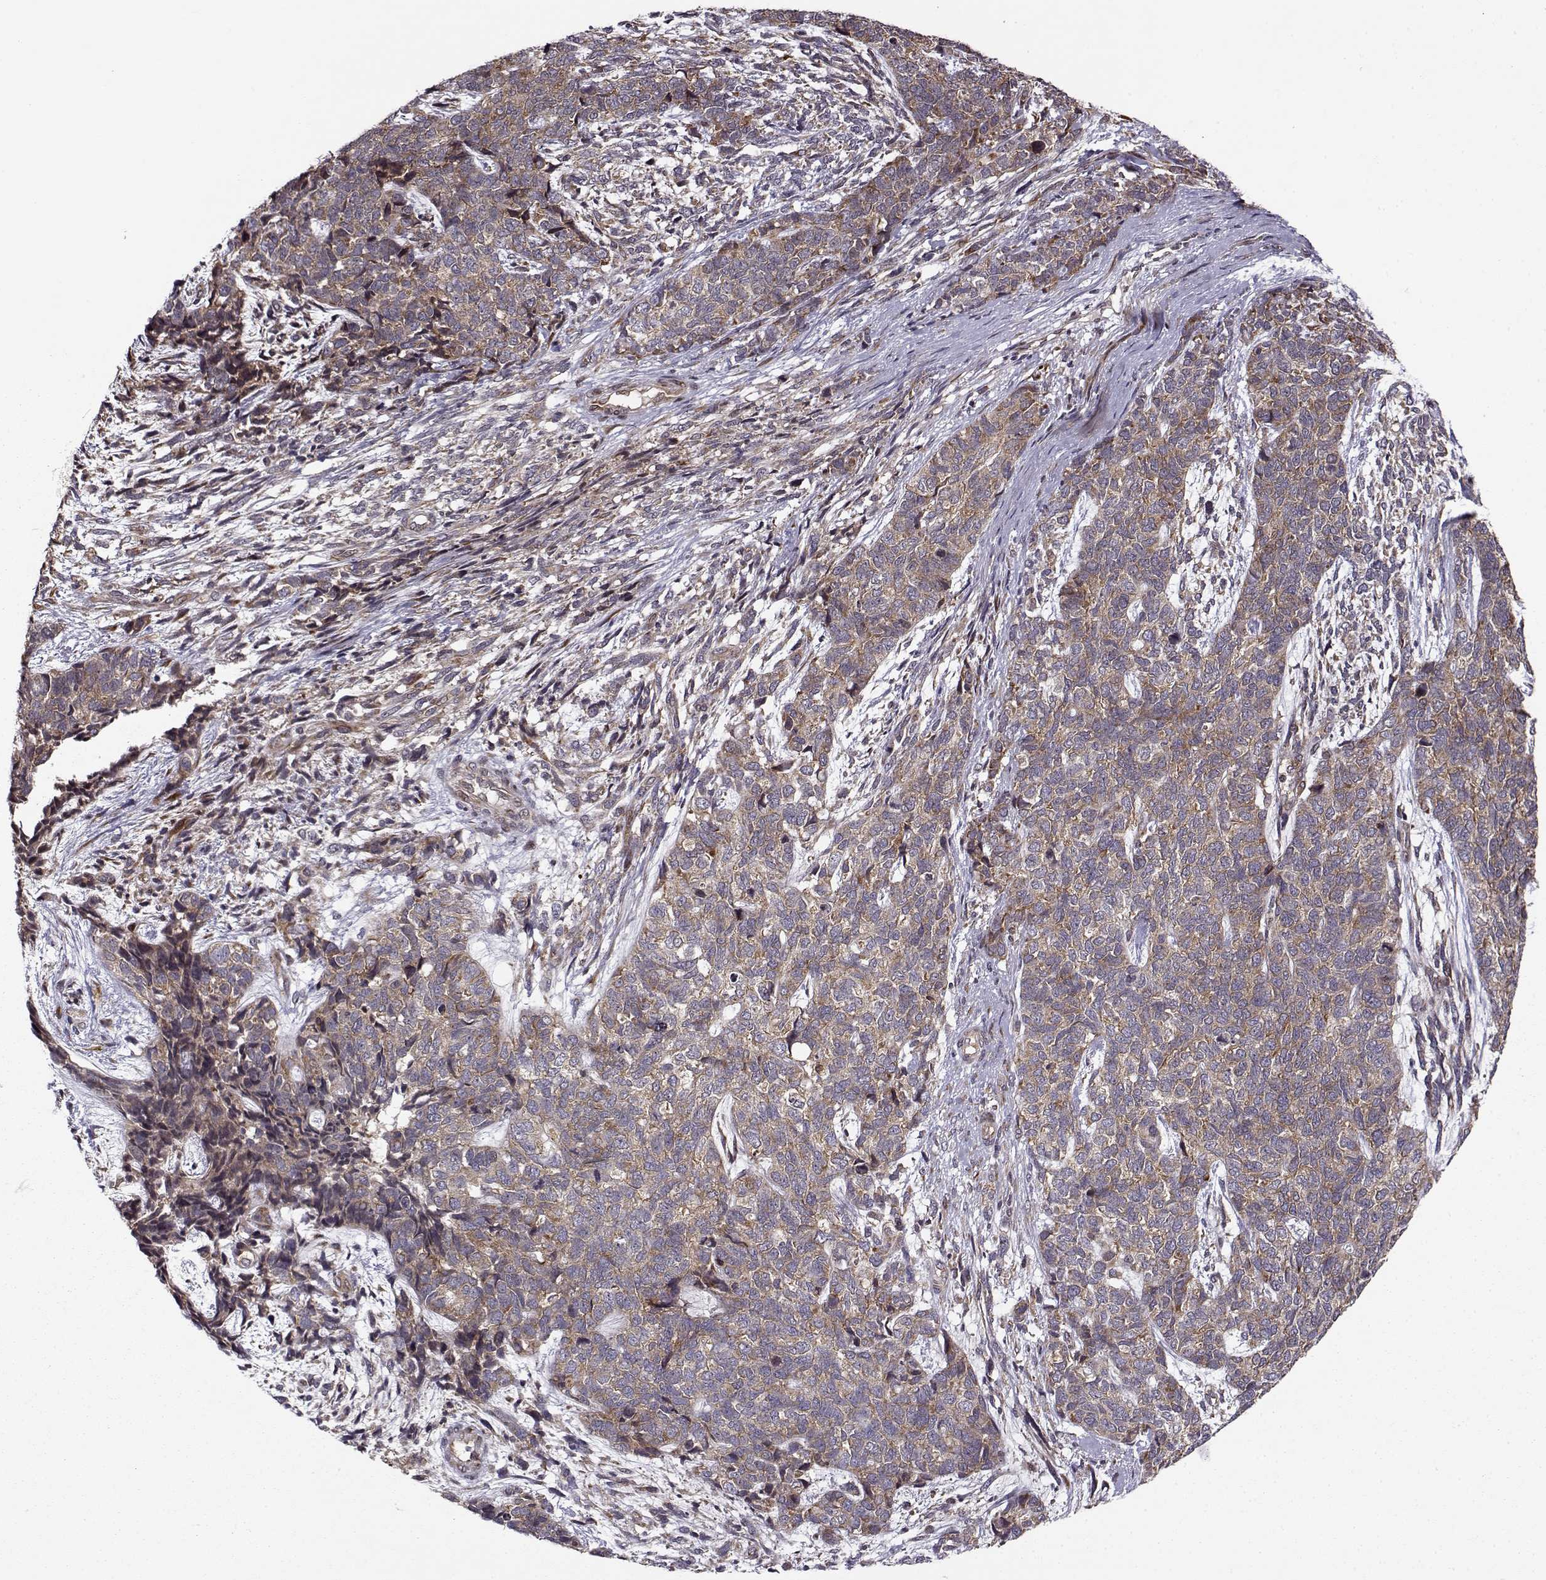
{"staining": {"intensity": "moderate", "quantity": ">75%", "location": "cytoplasmic/membranous"}, "tissue": "cervical cancer", "cell_type": "Tumor cells", "image_type": "cancer", "snomed": [{"axis": "morphology", "description": "Squamous cell carcinoma, NOS"}, {"axis": "topography", "description": "Cervix"}], "caption": "DAB (3,3'-diaminobenzidine) immunohistochemical staining of human squamous cell carcinoma (cervical) demonstrates moderate cytoplasmic/membranous protein expression in approximately >75% of tumor cells. Using DAB (3,3'-diaminobenzidine) (brown) and hematoxylin (blue) stains, captured at high magnification using brightfield microscopy.", "gene": "RPL31", "patient": {"sex": "female", "age": 63}}